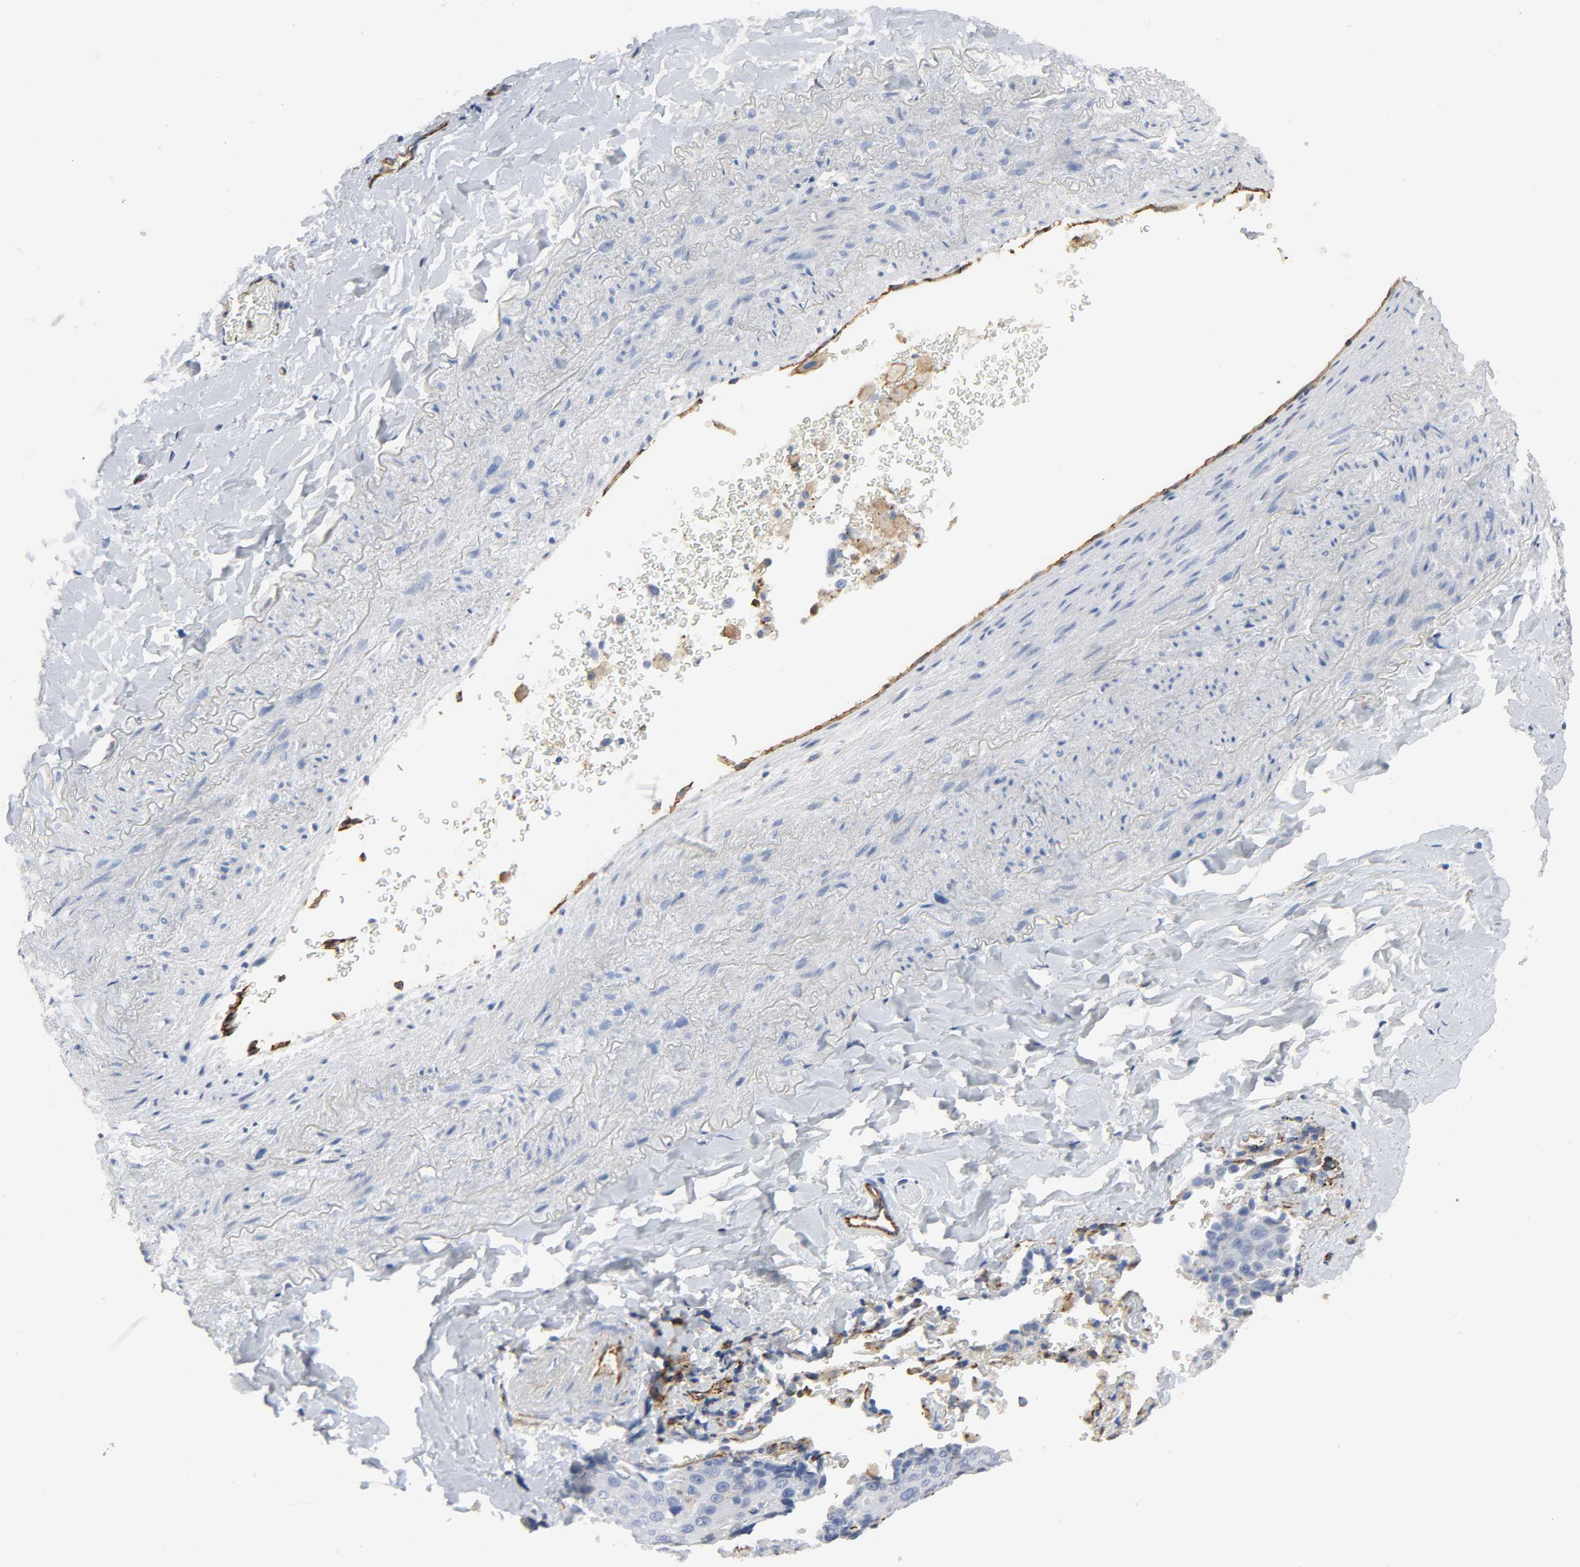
{"staining": {"intensity": "negative", "quantity": "none", "location": "none"}, "tissue": "lung cancer", "cell_type": "Tumor cells", "image_type": "cancer", "snomed": [{"axis": "morphology", "description": "Squamous cell carcinoma, NOS"}, {"axis": "topography", "description": "Lung"}], "caption": "The image shows no significant staining in tumor cells of lung squamous cell carcinoma.", "gene": "PECAM1", "patient": {"sex": "male", "age": 54}}